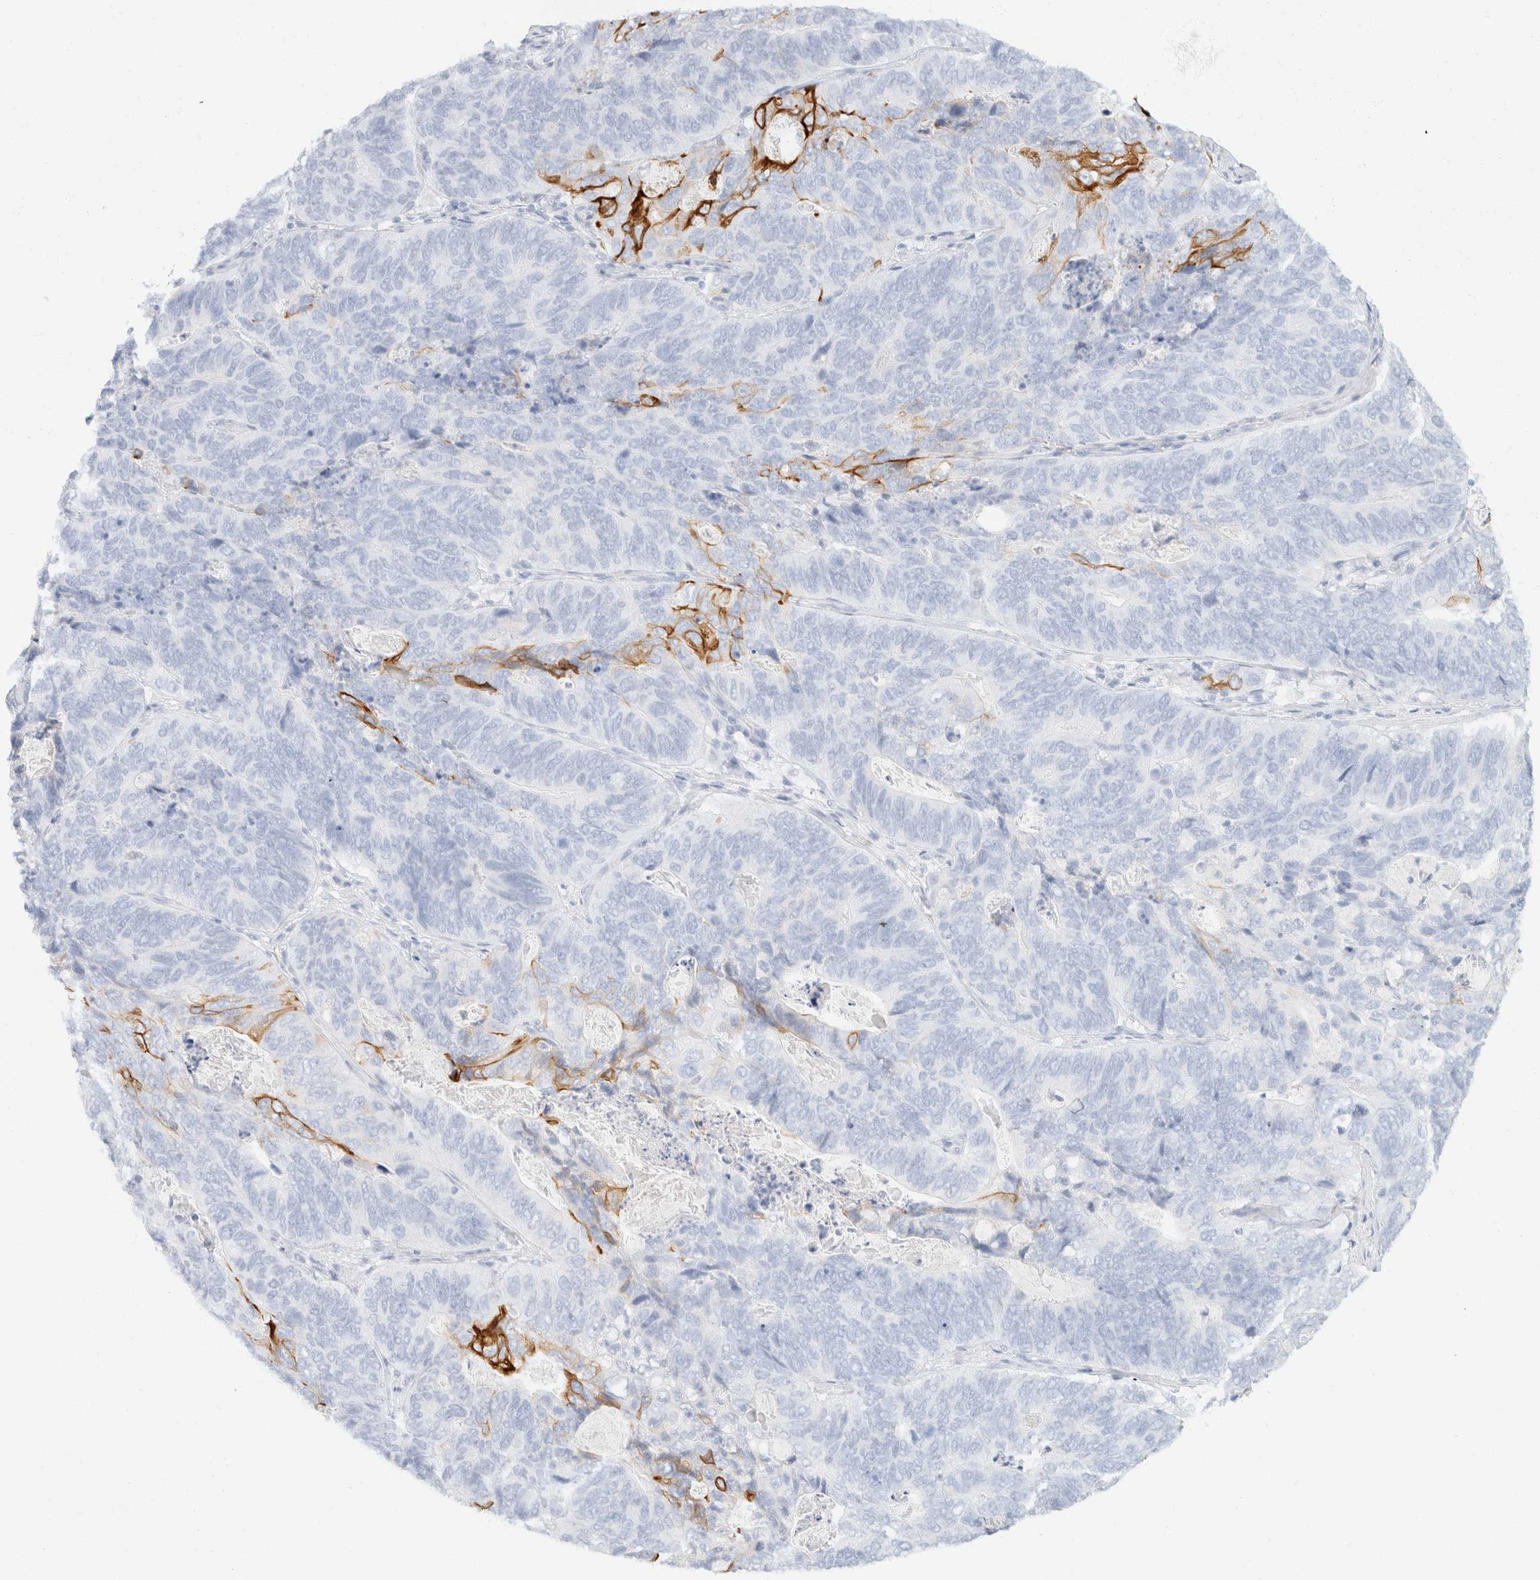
{"staining": {"intensity": "strong", "quantity": "<25%", "location": "cytoplasmic/membranous"}, "tissue": "stomach cancer", "cell_type": "Tumor cells", "image_type": "cancer", "snomed": [{"axis": "morphology", "description": "Normal tissue, NOS"}, {"axis": "morphology", "description": "Adenocarcinoma, NOS"}, {"axis": "topography", "description": "Stomach"}], "caption": "Immunohistochemical staining of human stomach cancer demonstrates medium levels of strong cytoplasmic/membranous protein positivity in about <25% of tumor cells.", "gene": "KRT20", "patient": {"sex": "female", "age": 89}}